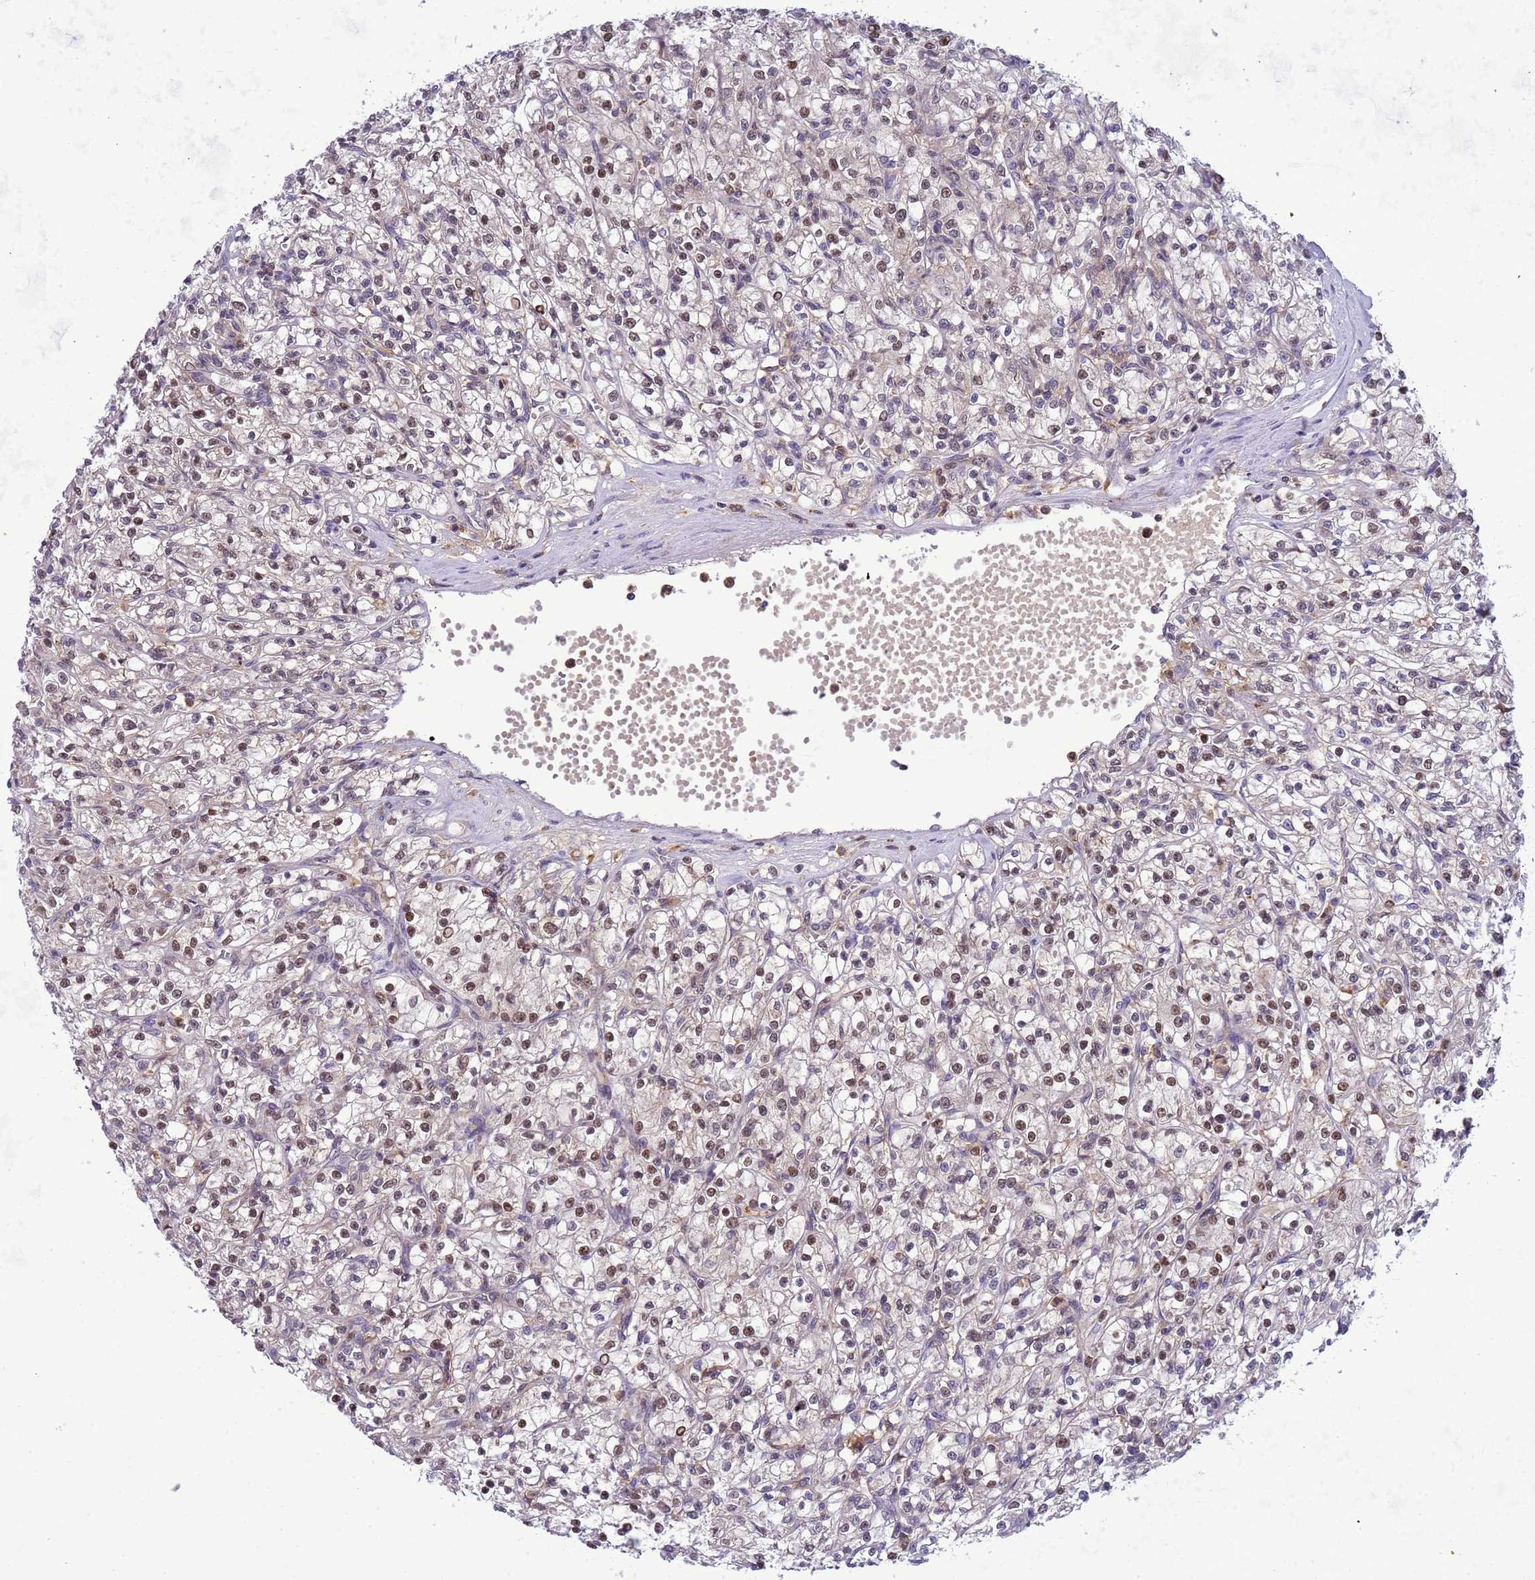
{"staining": {"intensity": "moderate", "quantity": "25%-75%", "location": "nuclear"}, "tissue": "renal cancer", "cell_type": "Tumor cells", "image_type": "cancer", "snomed": [{"axis": "morphology", "description": "Adenocarcinoma, NOS"}, {"axis": "topography", "description": "Kidney"}], "caption": "Tumor cells exhibit medium levels of moderate nuclear positivity in approximately 25%-75% of cells in renal adenocarcinoma. Immunohistochemistry (ihc) stains the protein of interest in brown and the nuclei are stained blue.", "gene": "CD53", "patient": {"sex": "female", "age": 59}}